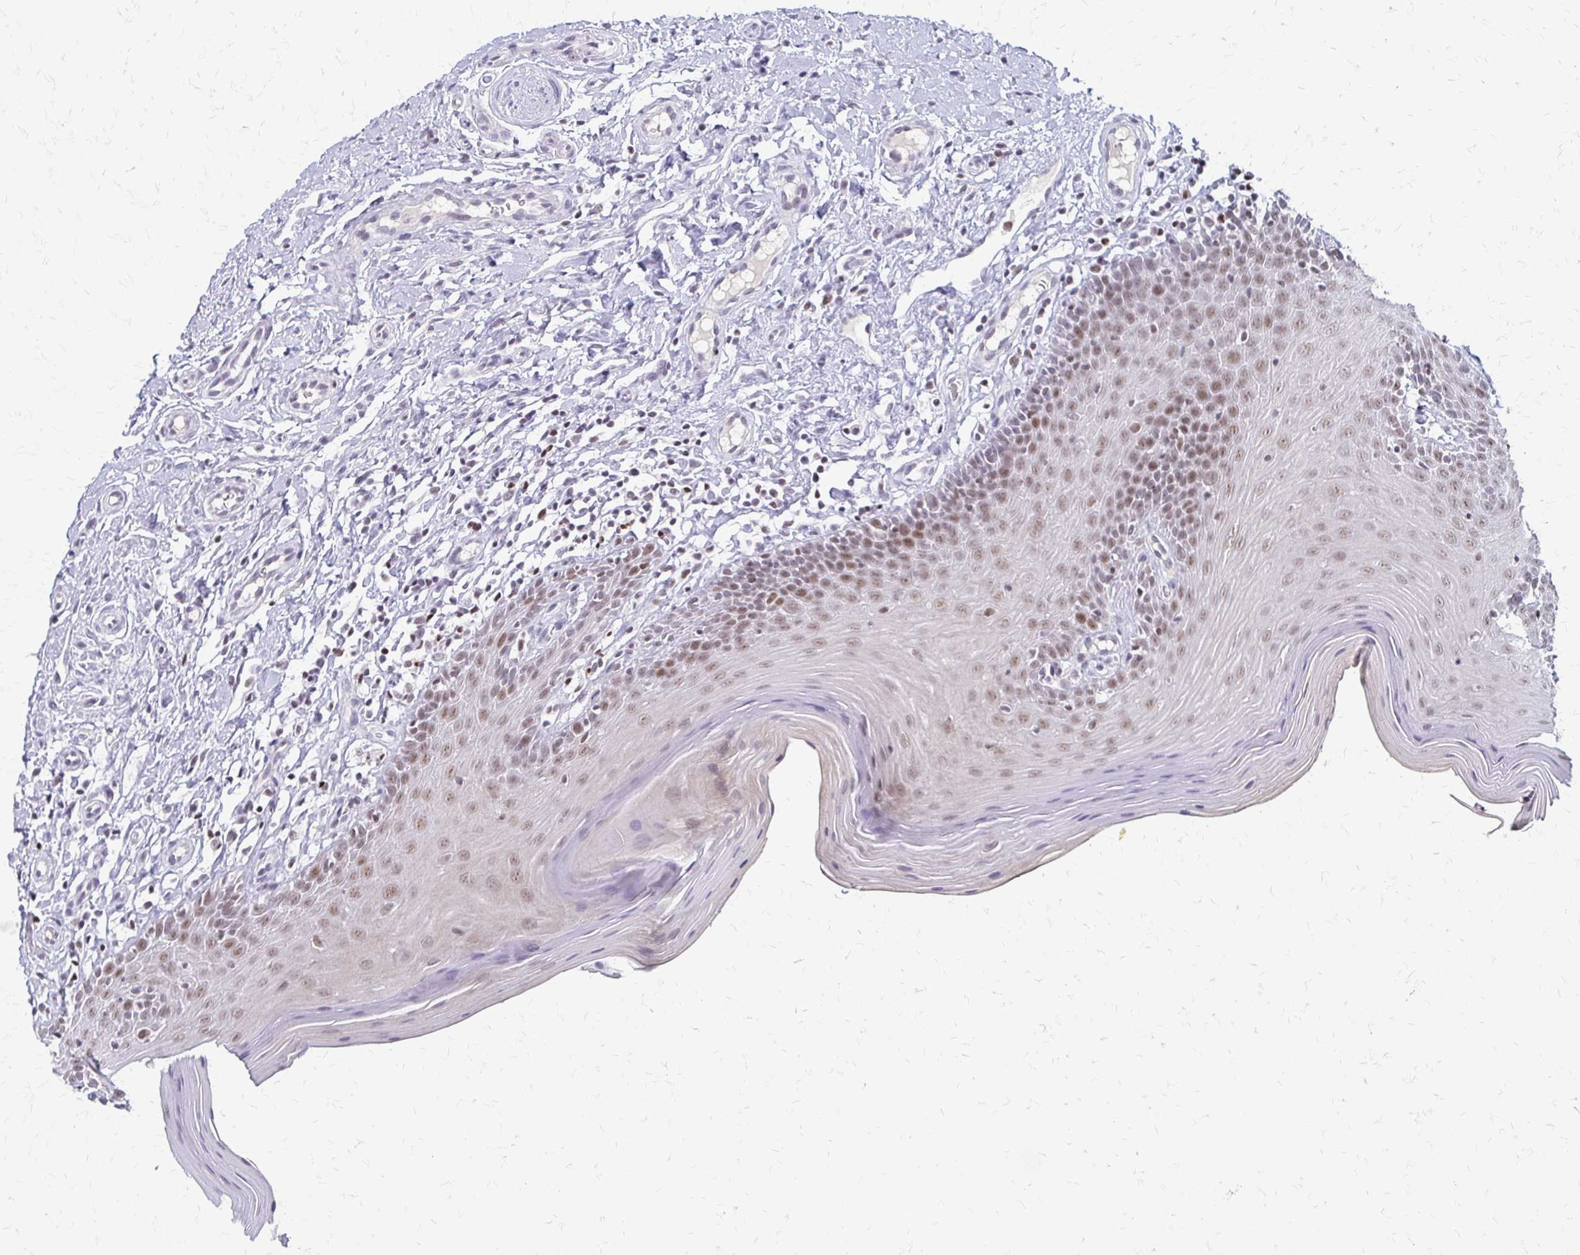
{"staining": {"intensity": "moderate", "quantity": ">75%", "location": "nuclear"}, "tissue": "oral mucosa", "cell_type": "Squamous epithelial cells", "image_type": "normal", "snomed": [{"axis": "morphology", "description": "Normal tissue, NOS"}, {"axis": "topography", "description": "Oral tissue"}, {"axis": "topography", "description": "Tounge, NOS"}], "caption": "IHC photomicrograph of normal human oral mucosa stained for a protein (brown), which exhibits medium levels of moderate nuclear positivity in about >75% of squamous epithelial cells.", "gene": "EED", "patient": {"sex": "female", "age": 58}}